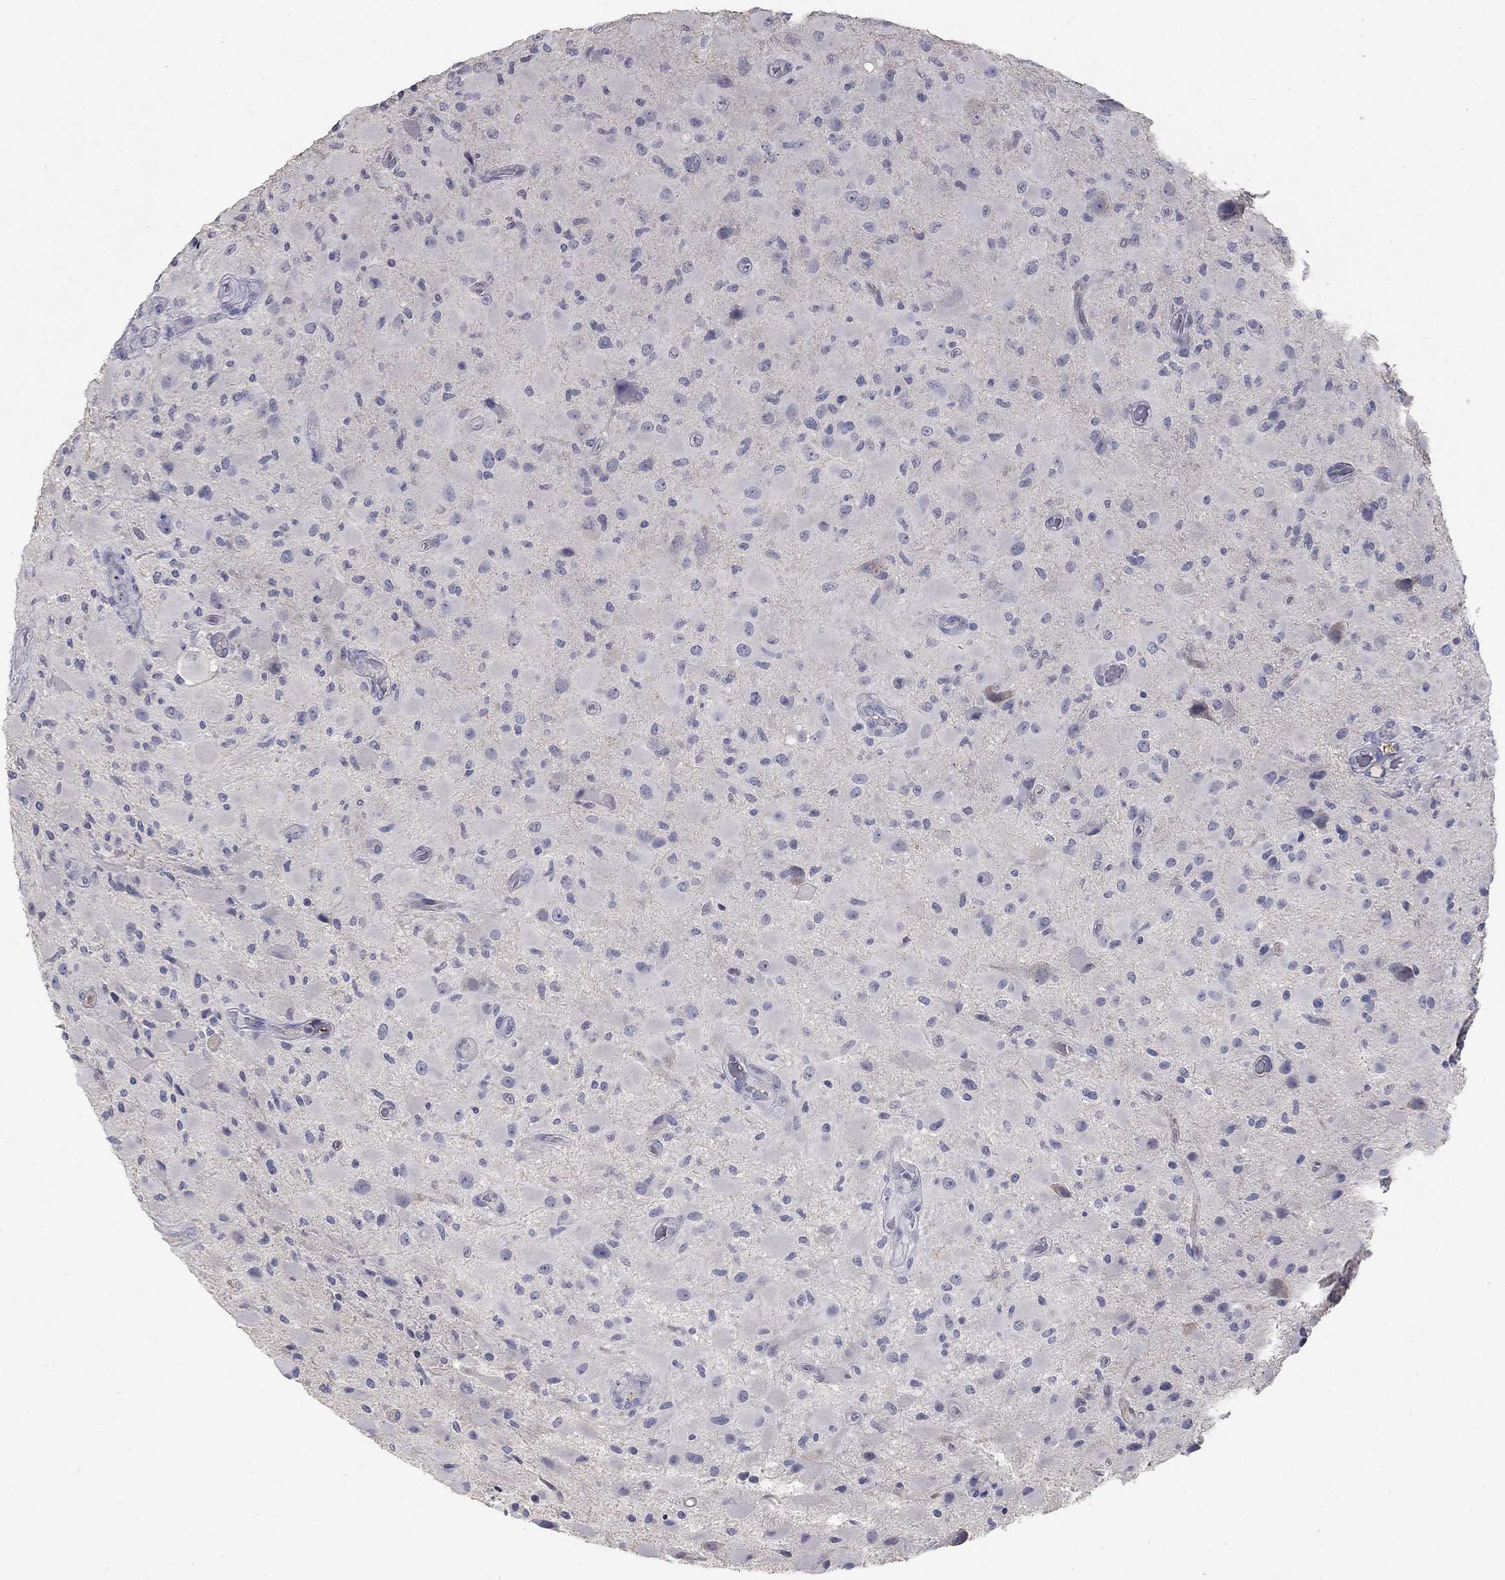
{"staining": {"intensity": "negative", "quantity": "none", "location": "none"}, "tissue": "glioma", "cell_type": "Tumor cells", "image_type": "cancer", "snomed": [{"axis": "morphology", "description": "Glioma, malignant, High grade"}, {"axis": "topography", "description": "Cerebral cortex"}], "caption": "Tumor cells are negative for brown protein staining in glioma.", "gene": "PTH1R", "patient": {"sex": "male", "age": 35}}